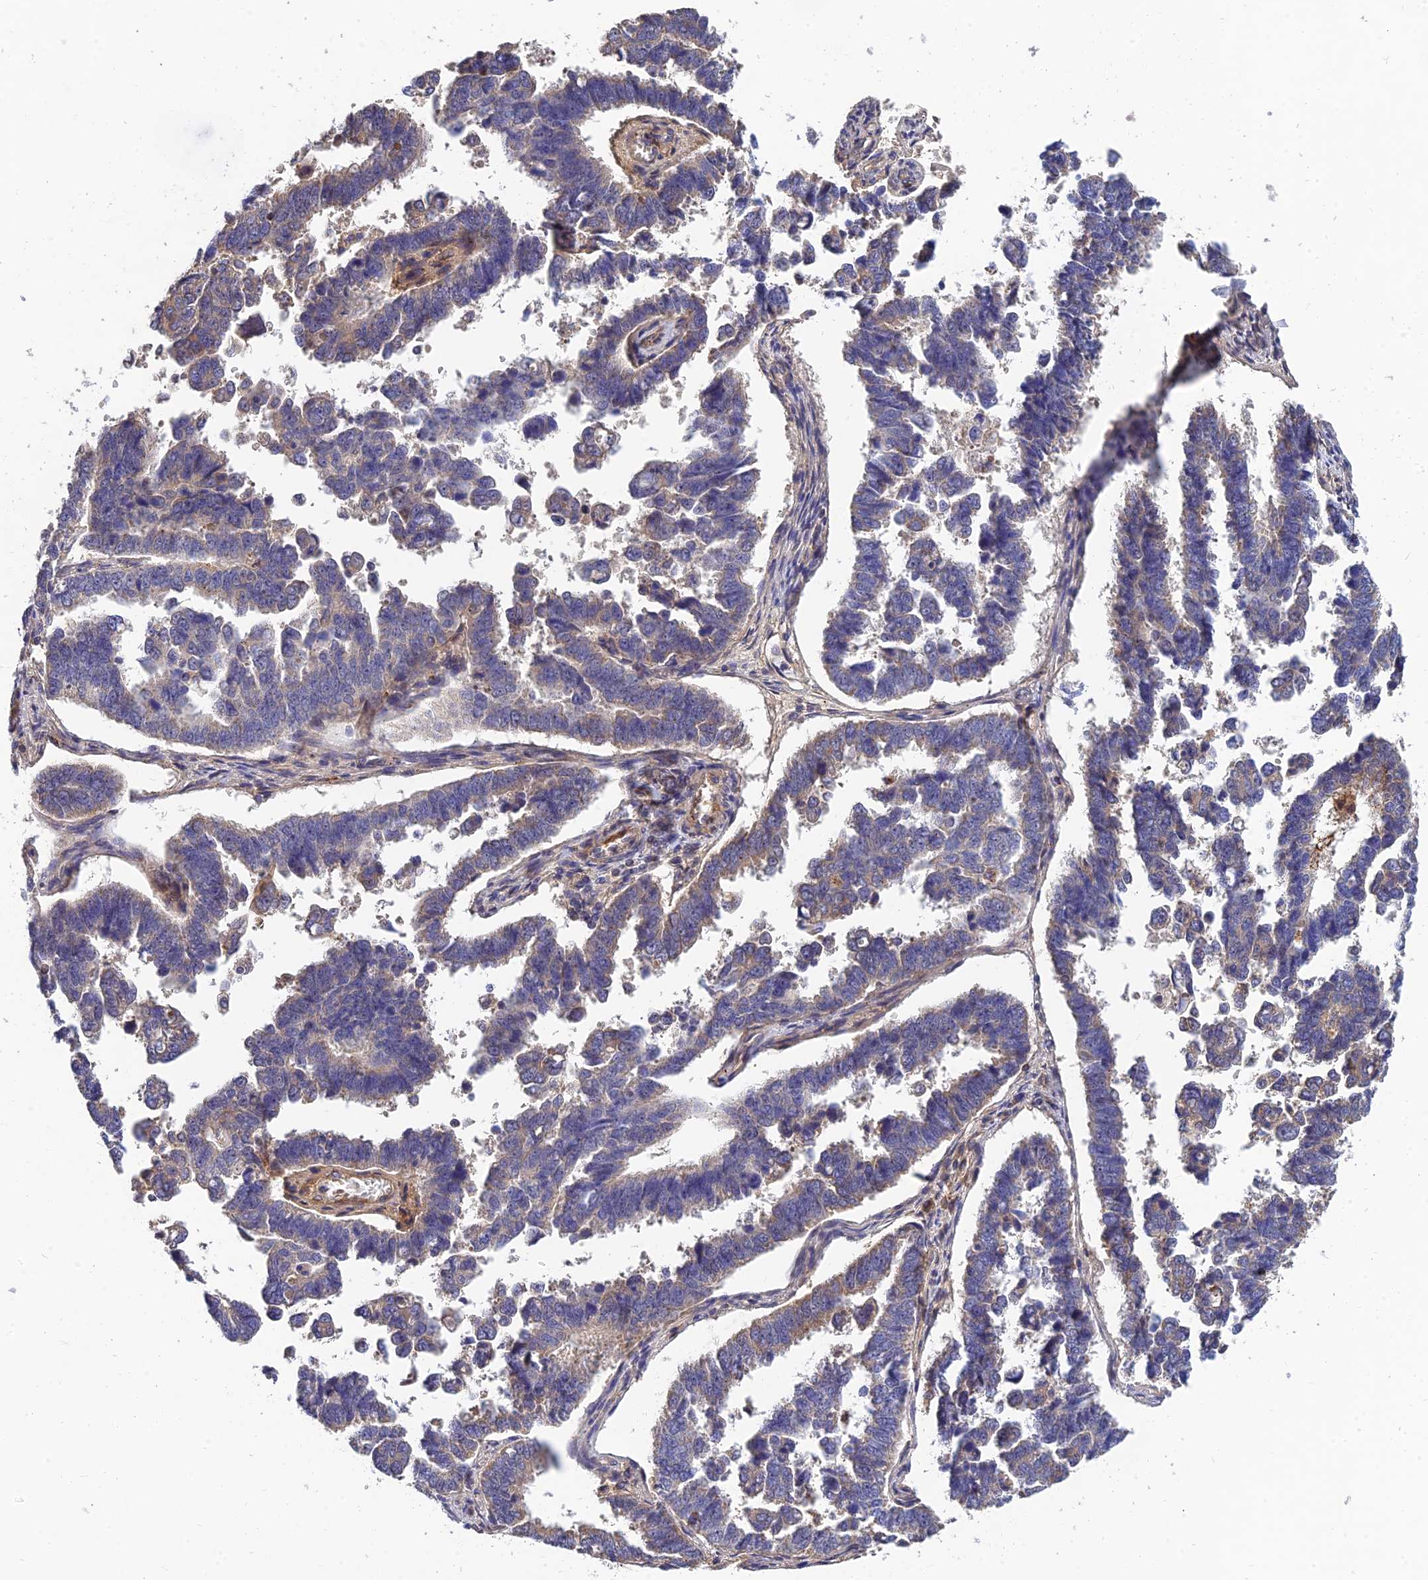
{"staining": {"intensity": "weak", "quantity": "25%-75%", "location": "cytoplasmic/membranous"}, "tissue": "endometrial cancer", "cell_type": "Tumor cells", "image_type": "cancer", "snomed": [{"axis": "morphology", "description": "Adenocarcinoma, NOS"}, {"axis": "topography", "description": "Endometrium"}], "caption": "Immunohistochemistry staining of endometrial cancer, which shows low levels of weak cytoplasmic/membranous staining in approximately 25%-75% of tumor cells indicating weak cytoplasmic/membranous protein staining. The staining was performed using DAB (3,3'-diaminobenzidine) (brown) for protein detection and nuclei were counterstained in hematoxylin (blue).", "gene": "MRPL35", "patient": {"sex": "female", "age": 75}}